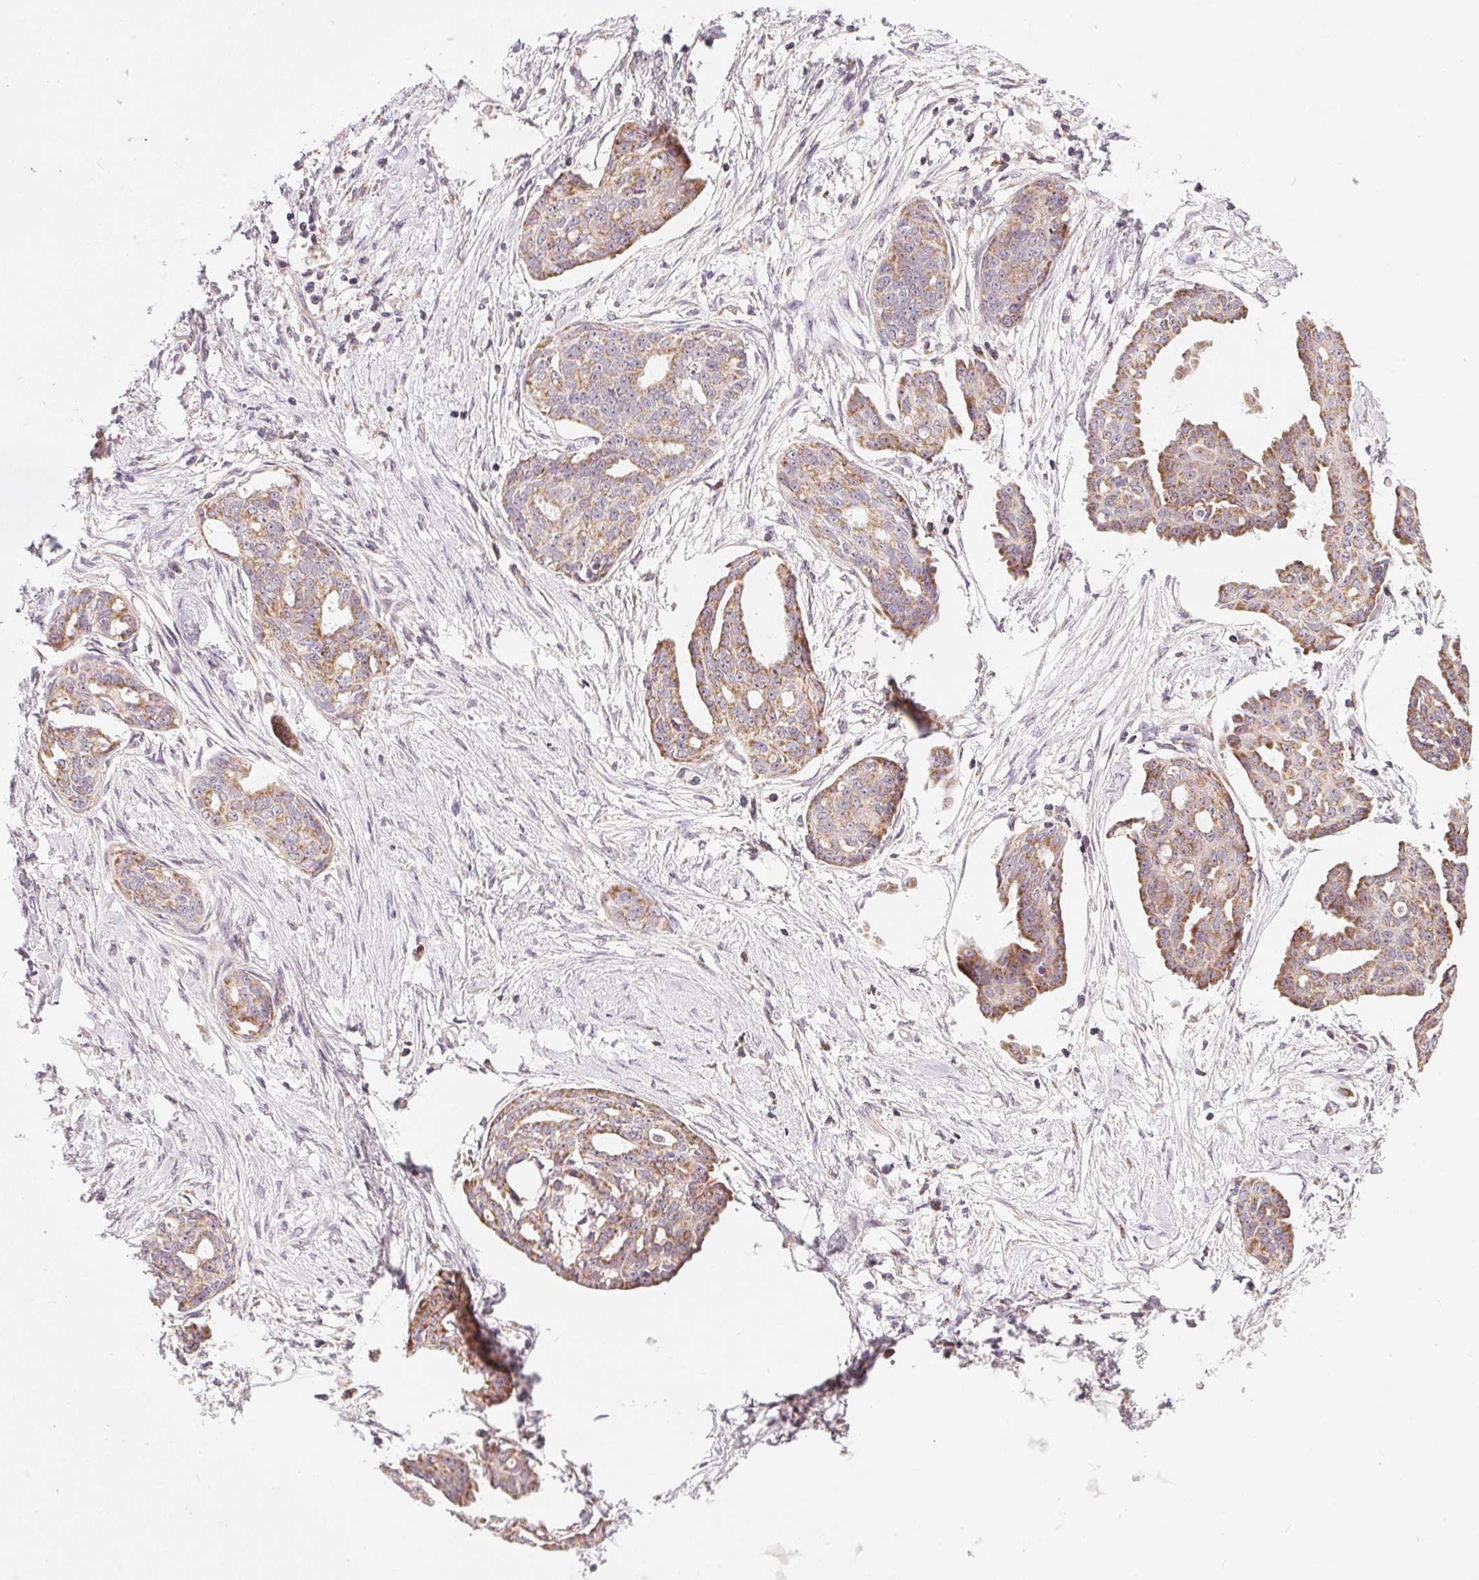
{"staining": {"intensity": "moderate", "quantity": ">75%", "location": "cytoplasmic/membranous"}, "tissue": "ovarian cancer", "cell_type": "Tumor cells", "image_type": "cancer", "snomed": [{"axis": "morphology", "description": "Cystadenocarcinoma, serous, NOS"}, {"axis": "topography", "description": "Ovary"}], "caption": "Immunohistochemistry of serous cystadenocarcinoma (ovarian) demonstrates medium levels of moderate cytoplasmic/membranous staining in about >75% of tumor cells.", "gene": "COQ7", "patient": {"sex": "female", "age": 71}}